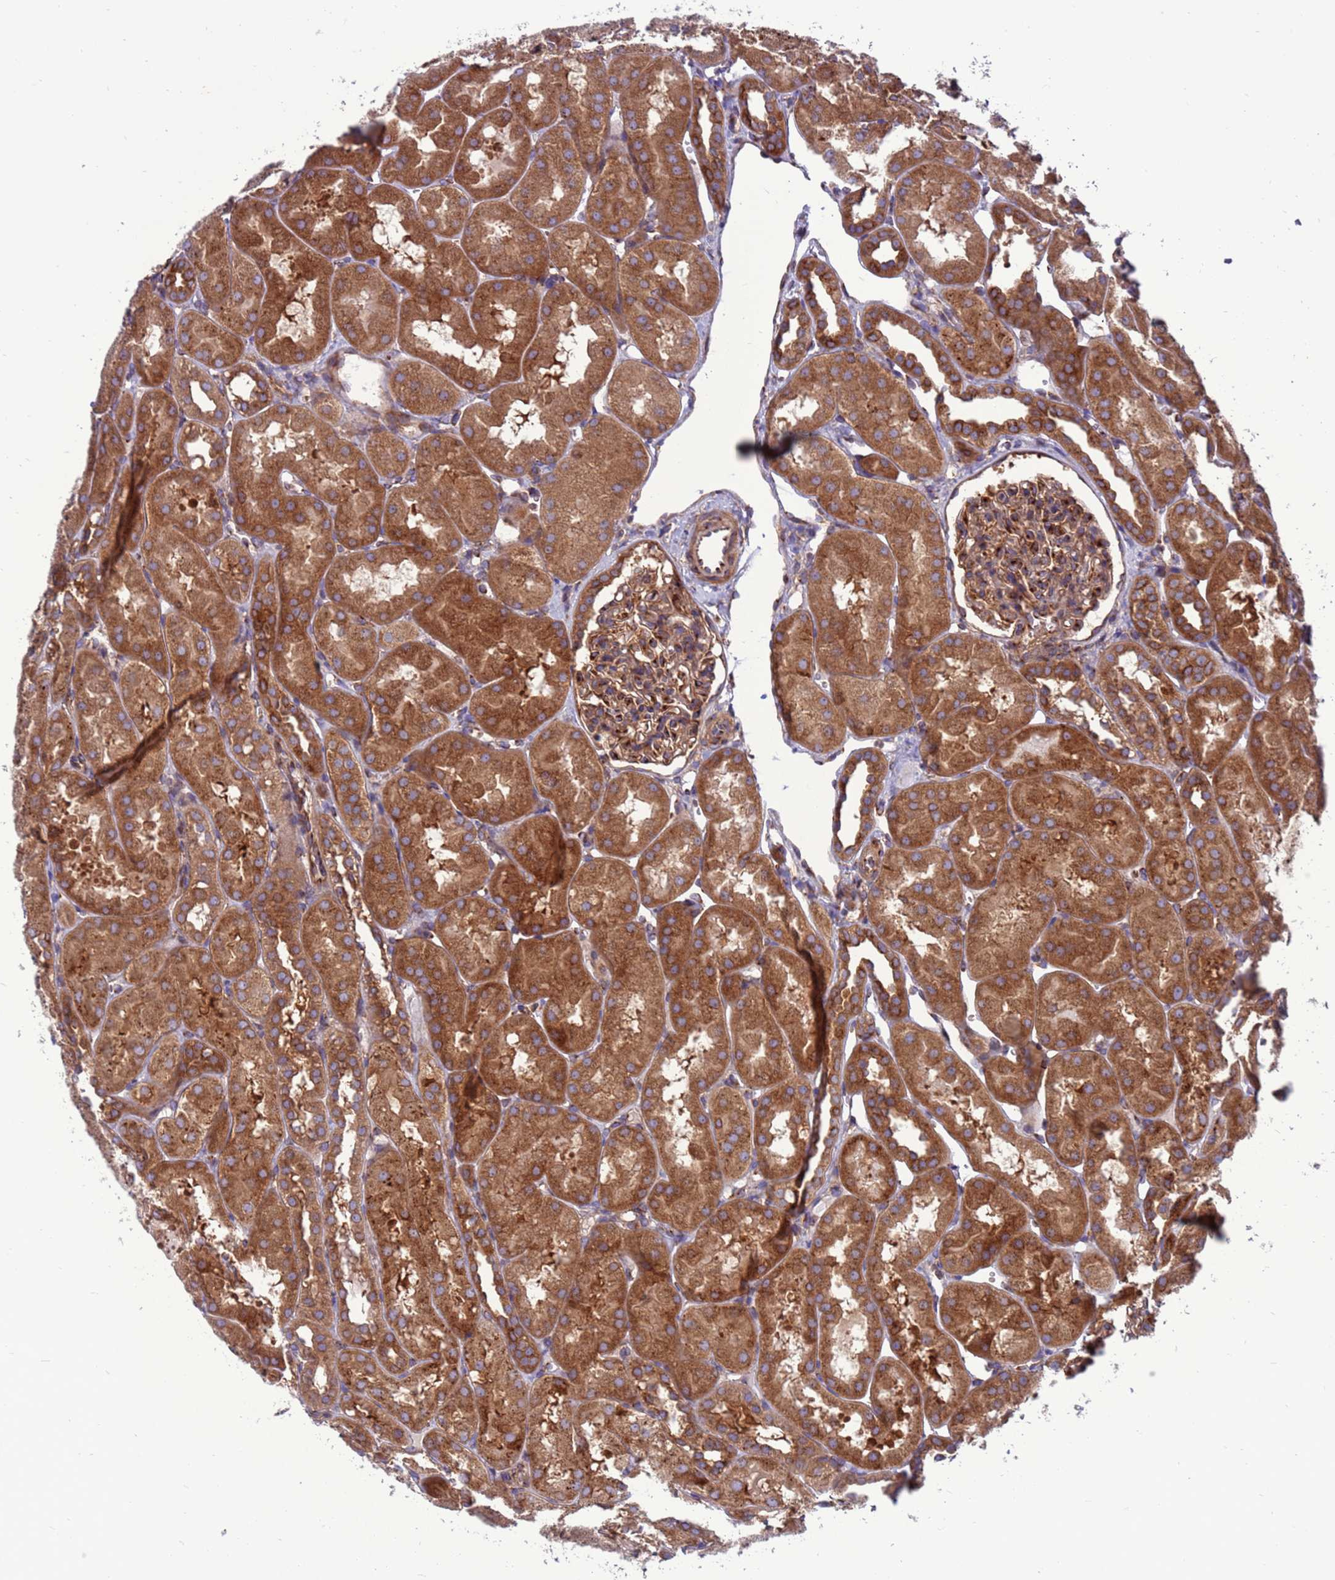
{"staining": {"intensity": "moderate", "quantity": ">75%", "location": "cytoplasmic/membranous"}, "tissue": "kidney", "cell_type": "Cells in glomeruli", "image_type": "normal", "snomed": [{"axis": "morphology", "description": "Normal tissue, NOS"}, {"axis": "topography", "description": "Kidney"}, {"axis": "topography", "description": "Urinary bladder"}], "caption": "An IHC histopathology image of unremarkable tissue is shown. Protein staining in brown labels moderate cytoplasmic/membranous positivity in kidney within cells in glomeruli.", "gene": "ZC3HAV1", "patient": {"sex": "male", "age": 16}}